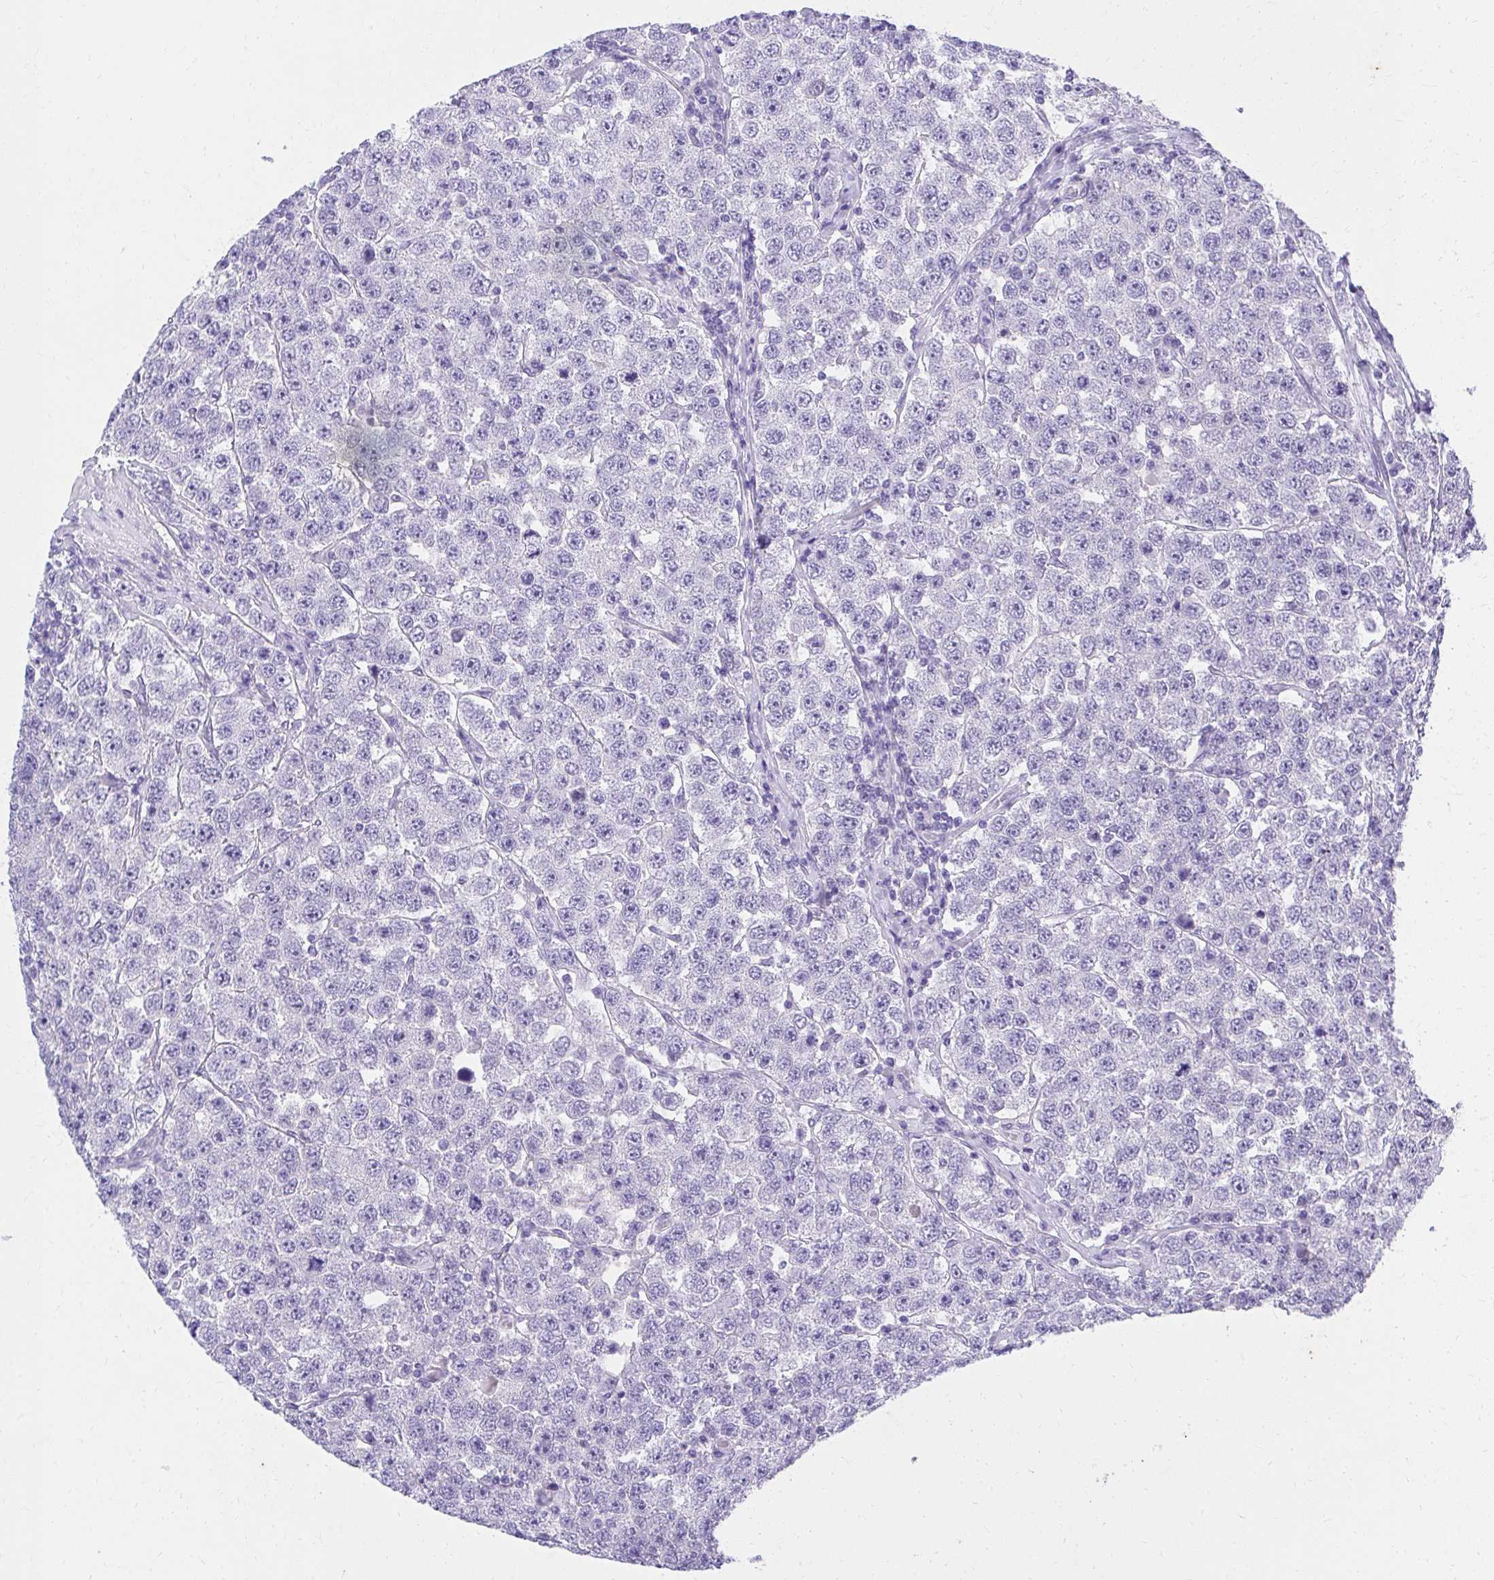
{"staining": {"intensity": "negative", "quantity": "none", "location": "none"}, "tissue": "testis cancer", "cell_type": "Tumor cells", "image_type": "cancer", "snomed": [{"axis": "morphology", "description": "Seminoma, NOS"}, {"axis": "topography", "description": "Testis"}], "caption": "Tumor cells show no significant expression in testis cancer (seminoma). The staining is performed using DAB (3,3'-diaminobenzidine) brown chromogen with nuclei counter-stained in using hematoxylin.", "gene": "KLK1", "patient": {"sex": "male", "age": 28}}